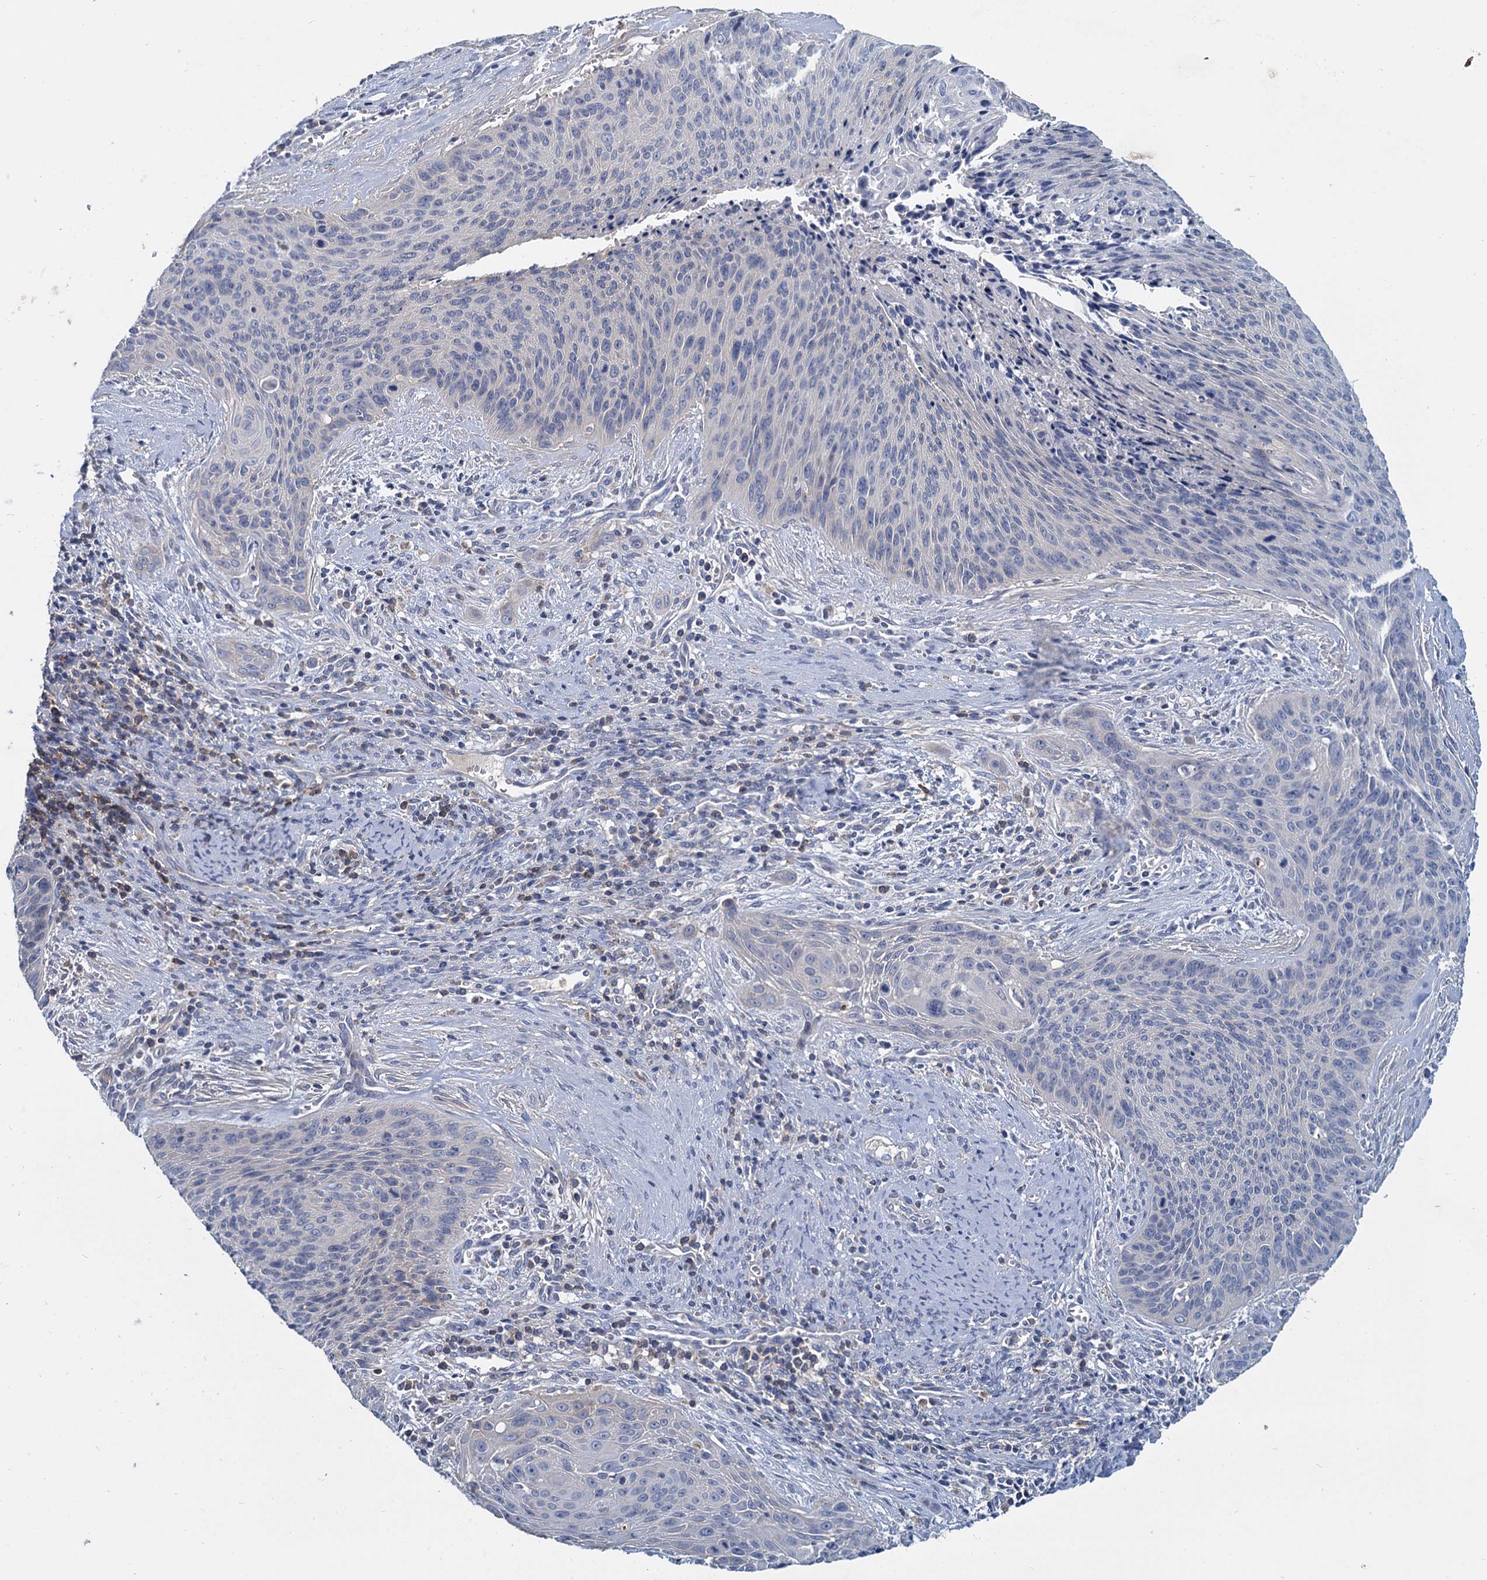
{"staining": {"intensity": "negative", "quantity": "none", "location": "none"}, "tissue": "cervical cancer", "cell_type": "Tumor cells", "image_type": "cancer", "snomed": [{"axis": "morphology", "description": "Squamous cell carcinoma, NOS"}, {"axis": "topography", "description": "Cervix"}], "caption": "There is no significant positivity in tumor cells of squamous cell carcinoma (cervical). (DAB (3,3'-diaminobenzidine) immunohistochemistry (IHC) visualized using brightfield microscopy, high magnification).", "gene": "ACSM3", "patient": {"sex": "female", "age": 55}}